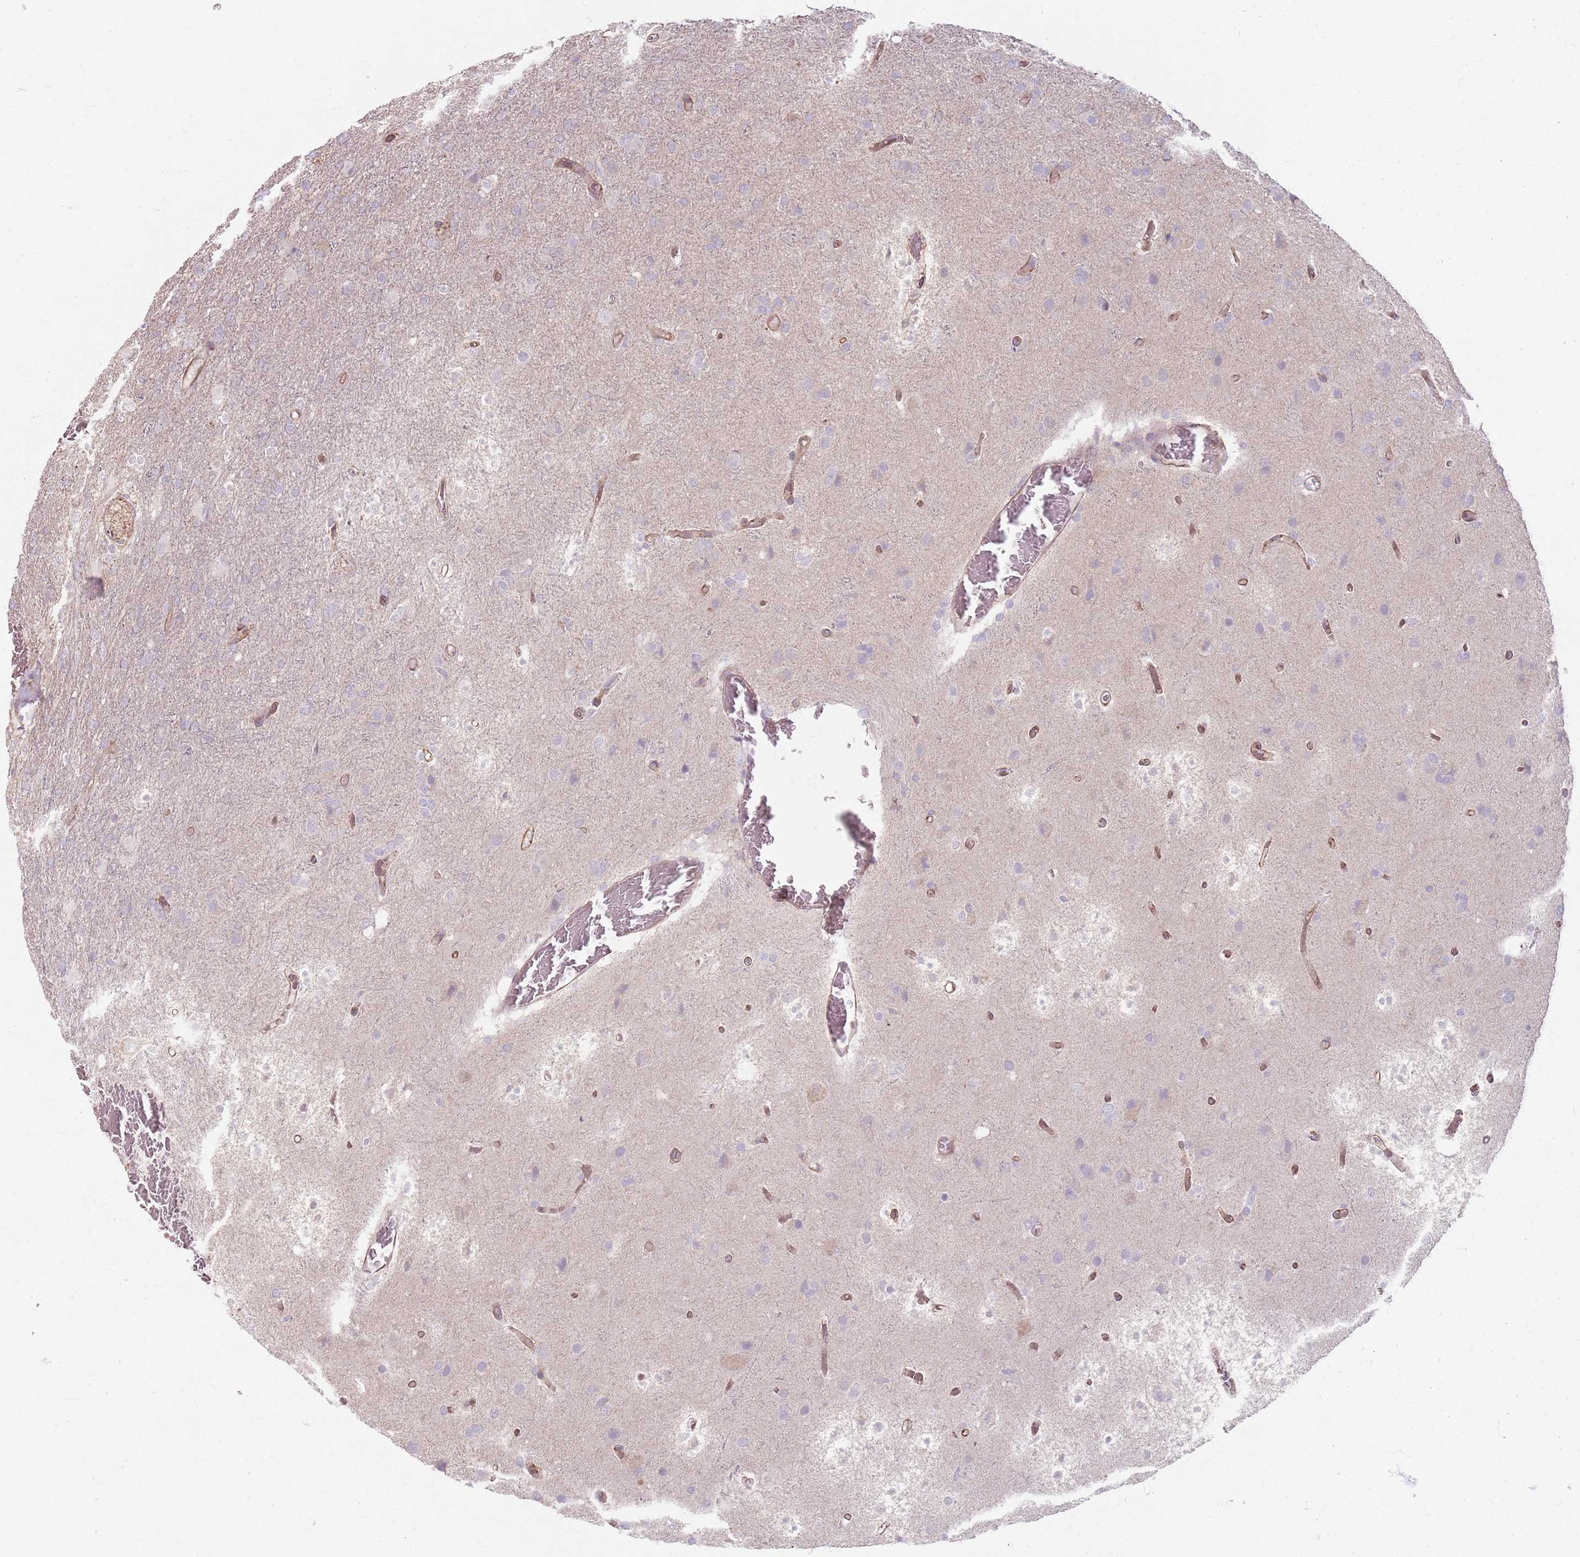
{"staining": {"intensity": "negative", "quantity": "none", "location": "none"}, "tissue": "glioma", "cell_type": "Tumor cells", "image_type": "cancer", "snomed": [{"axis": "morphology", "description": "Glioma, malignant, High grade"}, {"axis": "topography", "description": "Brain"}], "caption": "Immunohistochemical staining of glioma displays no significant expression in tumor cells.", "gene": "KCNA5", "patient": {"sex": "female", "age": 74}}